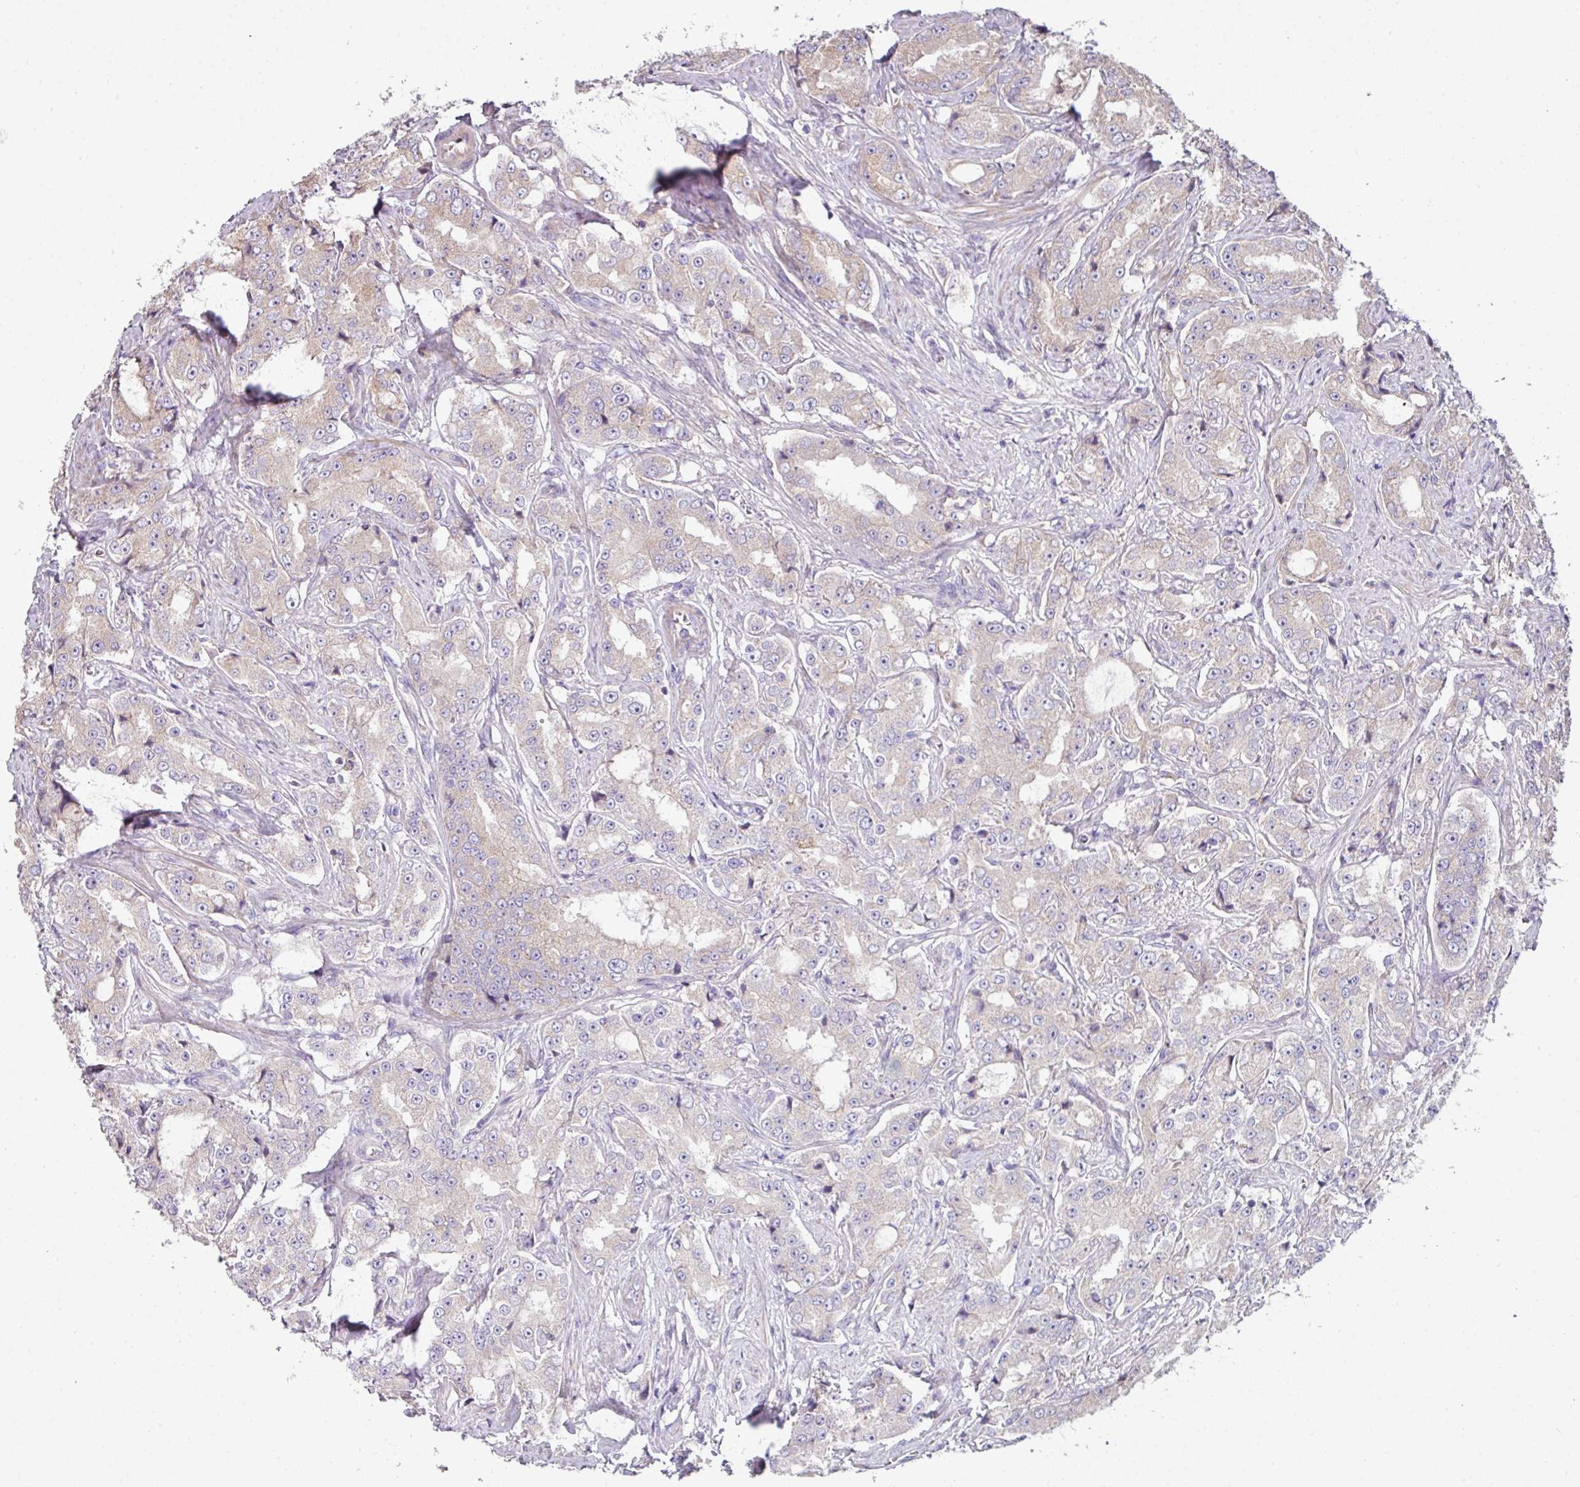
{"staining": {"intensity": "negative", "quantity": "none", "location": "none"}, "tissue": "prostate cancer", "cell_type": "Tumor cells", "image_type": "cancer", "snomed": [{"axis": "morphology", "description": "Adenocarcinoma, High grade"}, {"axis": "topography", "description": "Prostate"}], "caption": "Prostate cancer was stained to show a protein in brown. There is no significant staining in tumor cells.", "gene": "LRRC9", "patient": {"sex": "male", "age": 73}}